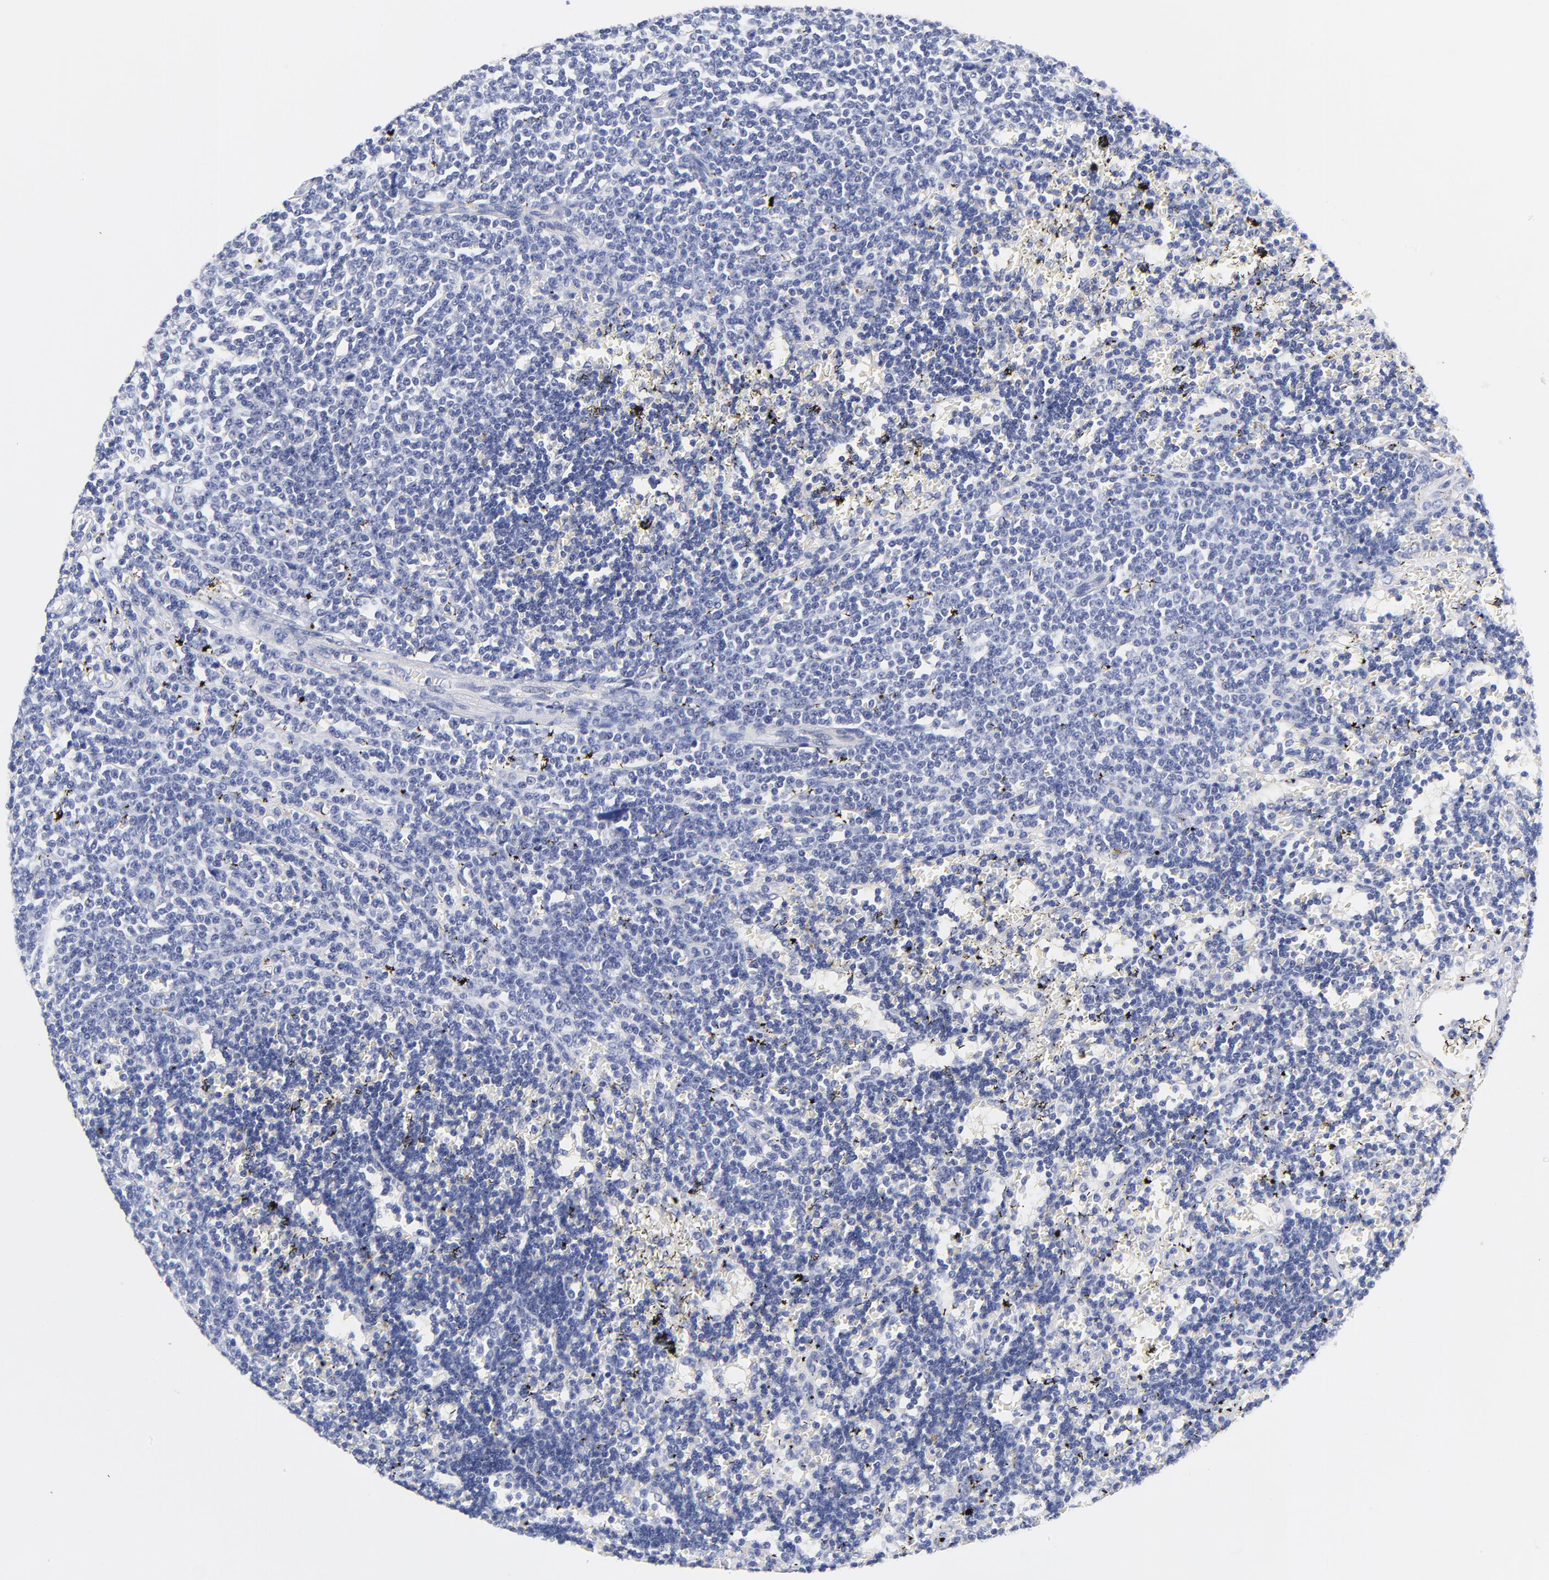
{"staining": {"intensity": "negative", "quantity": "none", "location": "none"}, "tissue": "lymphoma", "cell_type": "Tumor cells", "image_type": "cancer", "snomed": [{"axis": "morphology", "description": "Malignant lymphoma, non-Hodgkin's type, Low grade"}, {"axis": "topography", "description": "Spleen"}], "caption": "Tumor cells are negative for brown protein staining in low-grade malignant lymphoma, non-Hodgkin's type.", "gene": "ZNF74", "patient": {"sex": "male", "age": 60}}